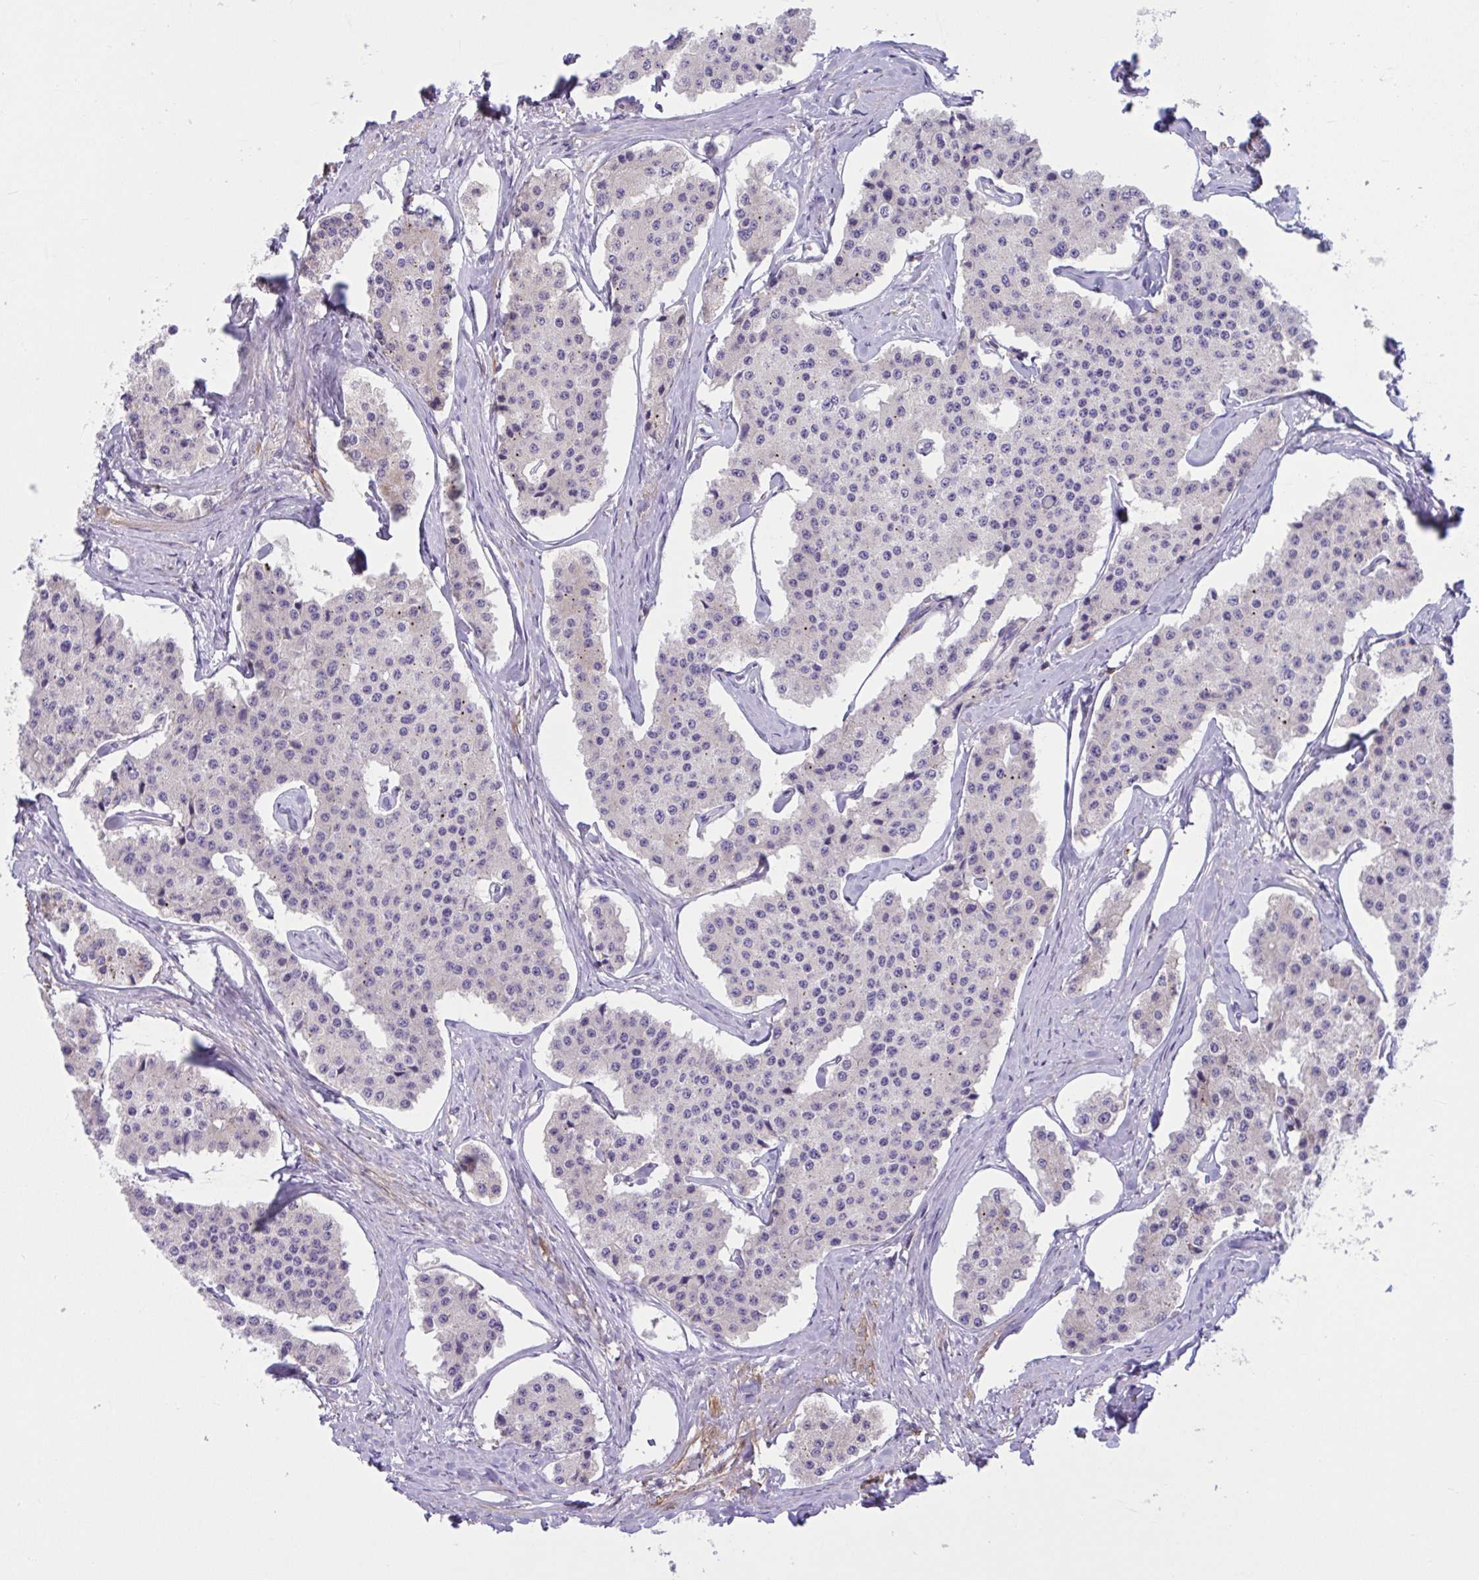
{"staining": {"intensity": "negative", "quantity": "none", "location": "none"}, "tissue": "carcinoid", "cell_type": "Tumor cells", "image_type": "cancer", "snomed": [{"axis": "morphology", "description": "Carcinoid, malignant, NOS"}, {"axis": "topography", "description": "Small intestine"}], "caption": "High power microscopy image of an immunohistochemistry histopathology image of carcinoid, revealing no significant expression in tumor cells.", "gene": "WNT9B", "patient": {"sex": "female", "age": 65}}